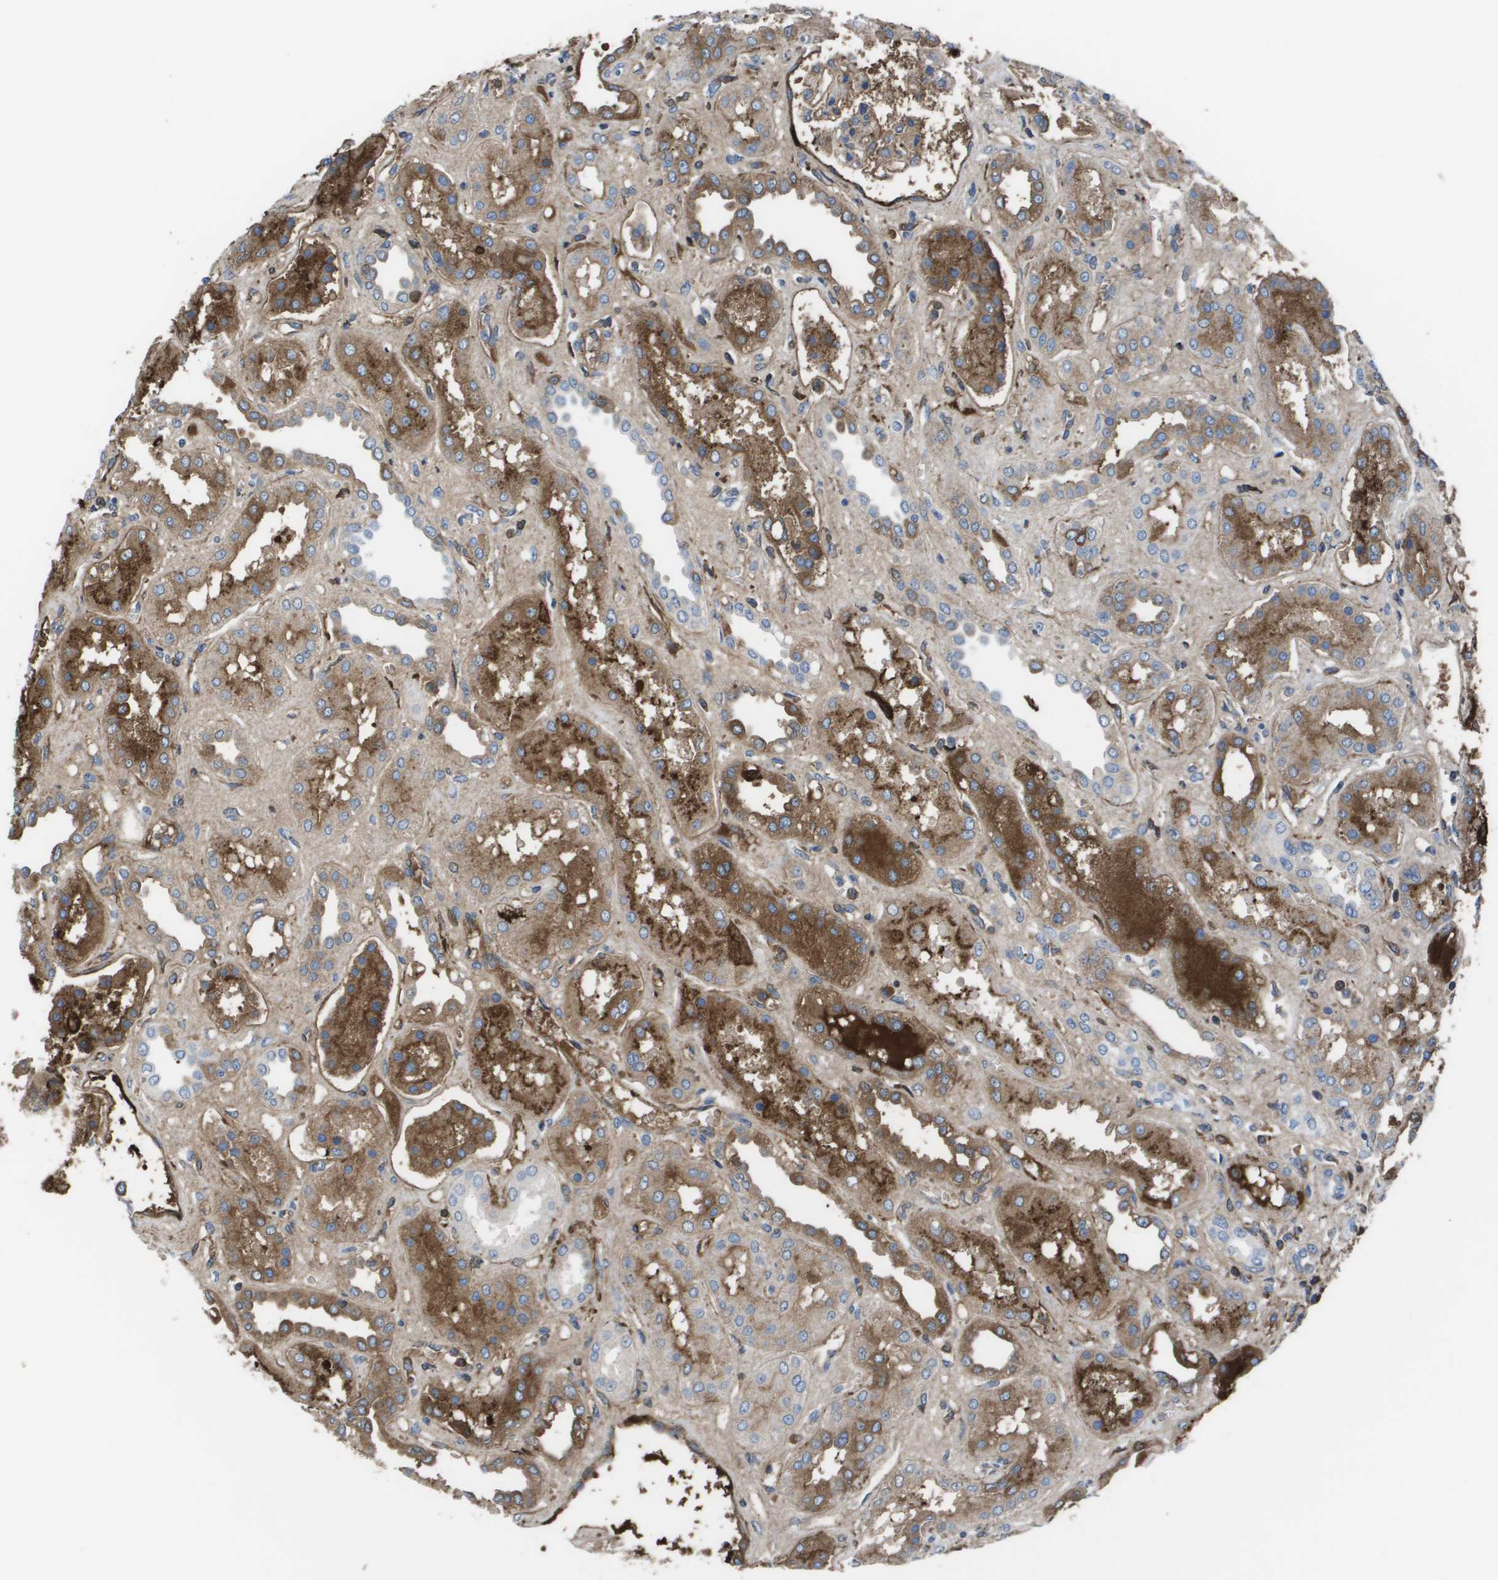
{"staining": {"intensity": "weak", "quantity": "25%-75%", "location": "cytoplasmic/membranous"}, "tissue": "kidney", "cell_type": "Cells in glomeruli", "image_type": "normal", "snomed": [{"axis": "morphology", "description": "Normal tissue, NOS"}, {"axis": "topography", "description": "Kidney"}], "caption": "The immunohistochemical stain labels weak cytoplasmic/membranous staining in cells in glomeruli of benign kidney. (Brightfield microscopy of DAB IHC at high magnification).", "gene": "VTN", "patient": {"sex": "male", "age": 59}}